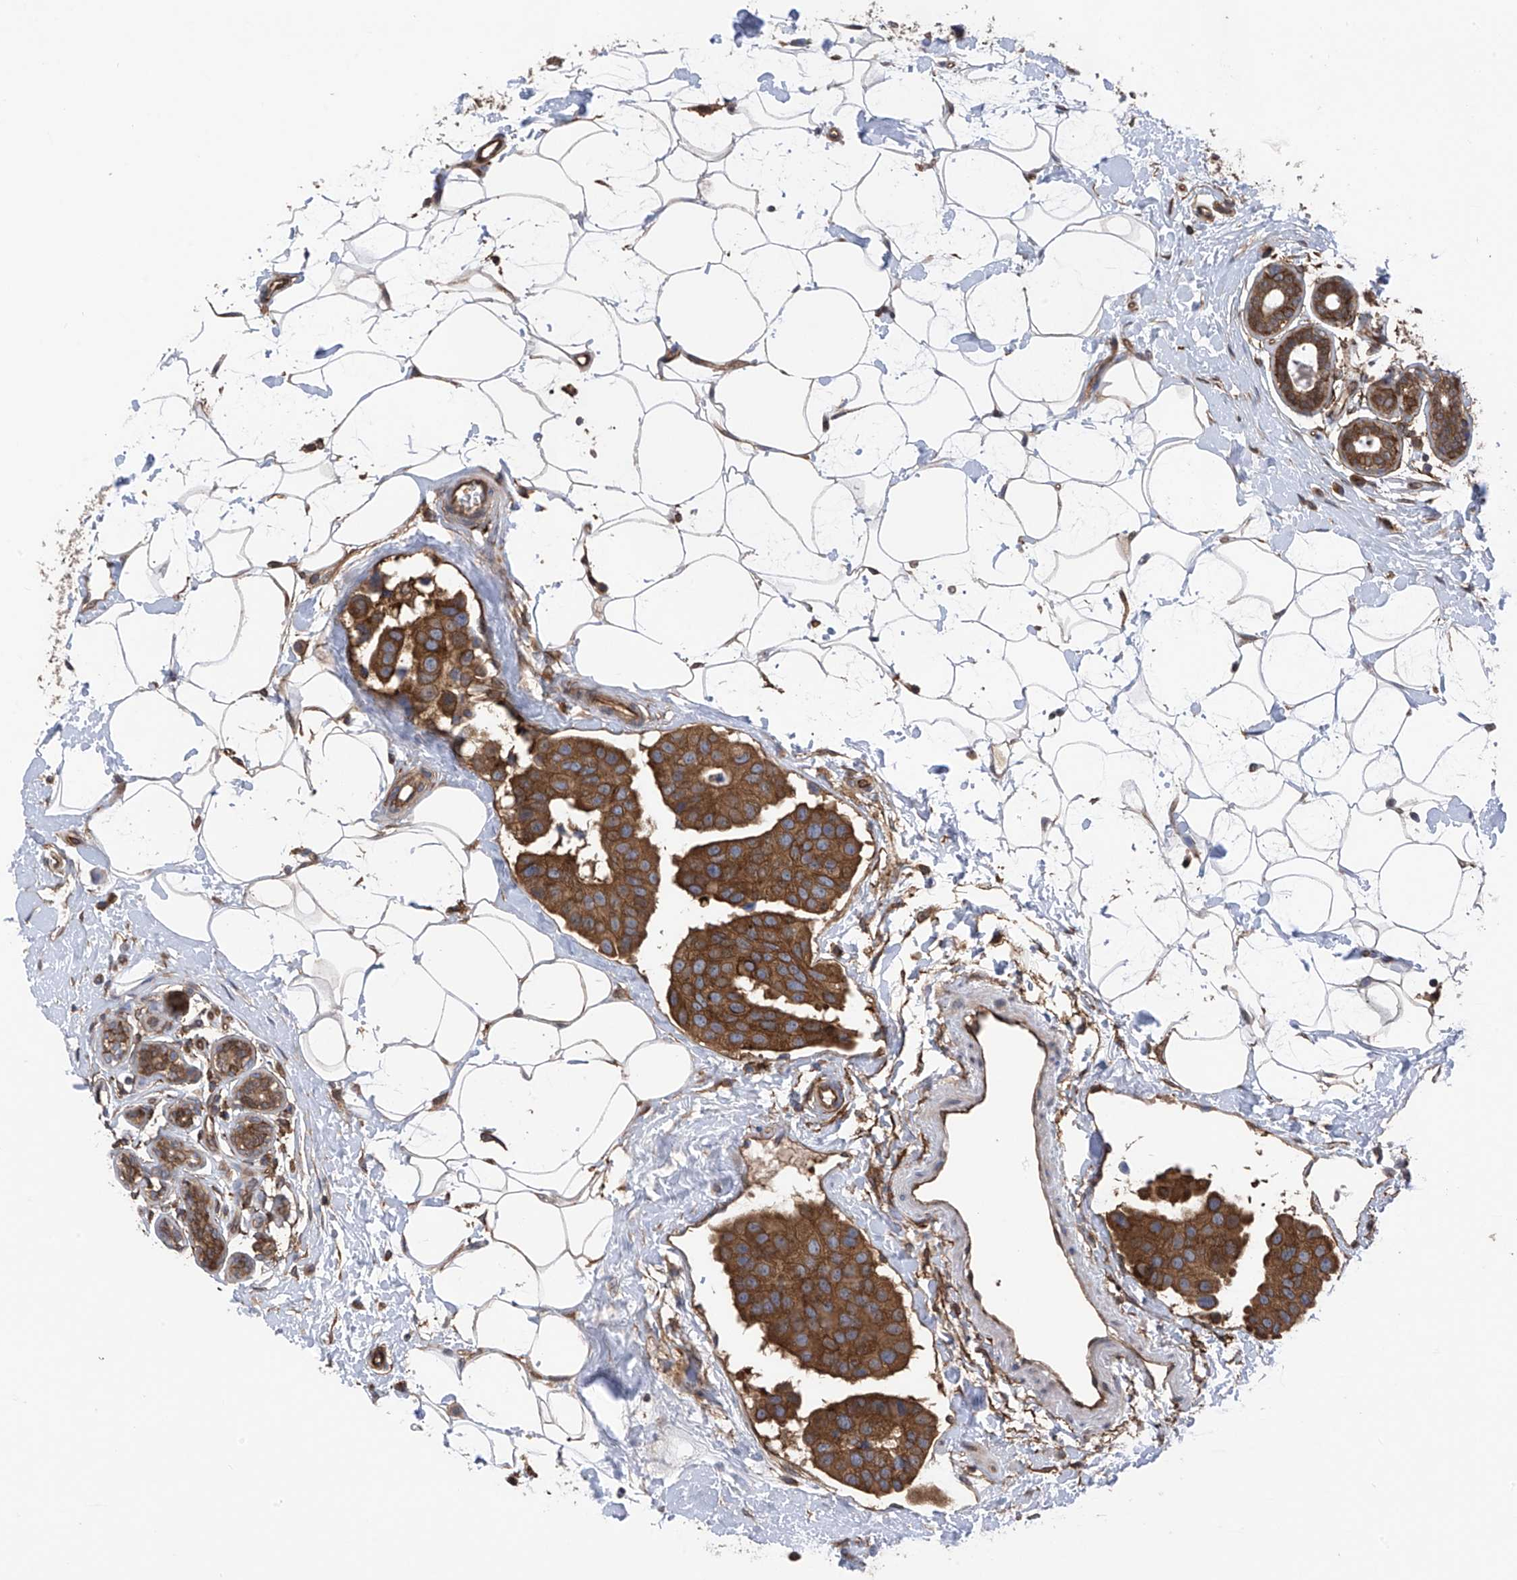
{"staining": {"intensity": "strong", "quantity": ">75%", "location": "cytoplasmic/membranous"}, "tissue": "breast cancer", "cell_type": "Tumor cells", "image_type": "cancer", "snomed": [{"axis": "morphology", "description": "Normal tissue, NOS"}, {"axis": "morphology", "description": "Duct carcinoma"}, {"axis": "topography", "description": "Breast"}], "caption": "Infiltrating ductal carcinoma (breast) stained for a protein displays strong cytoplasmic/membranous positivity in tumor cells. (DAB (3,3'-diaminobenzidine) IHC with brightfield microscopy, high magnification).", "gene": "CHPF", "patient": {"sex": "female", "age": 39}}